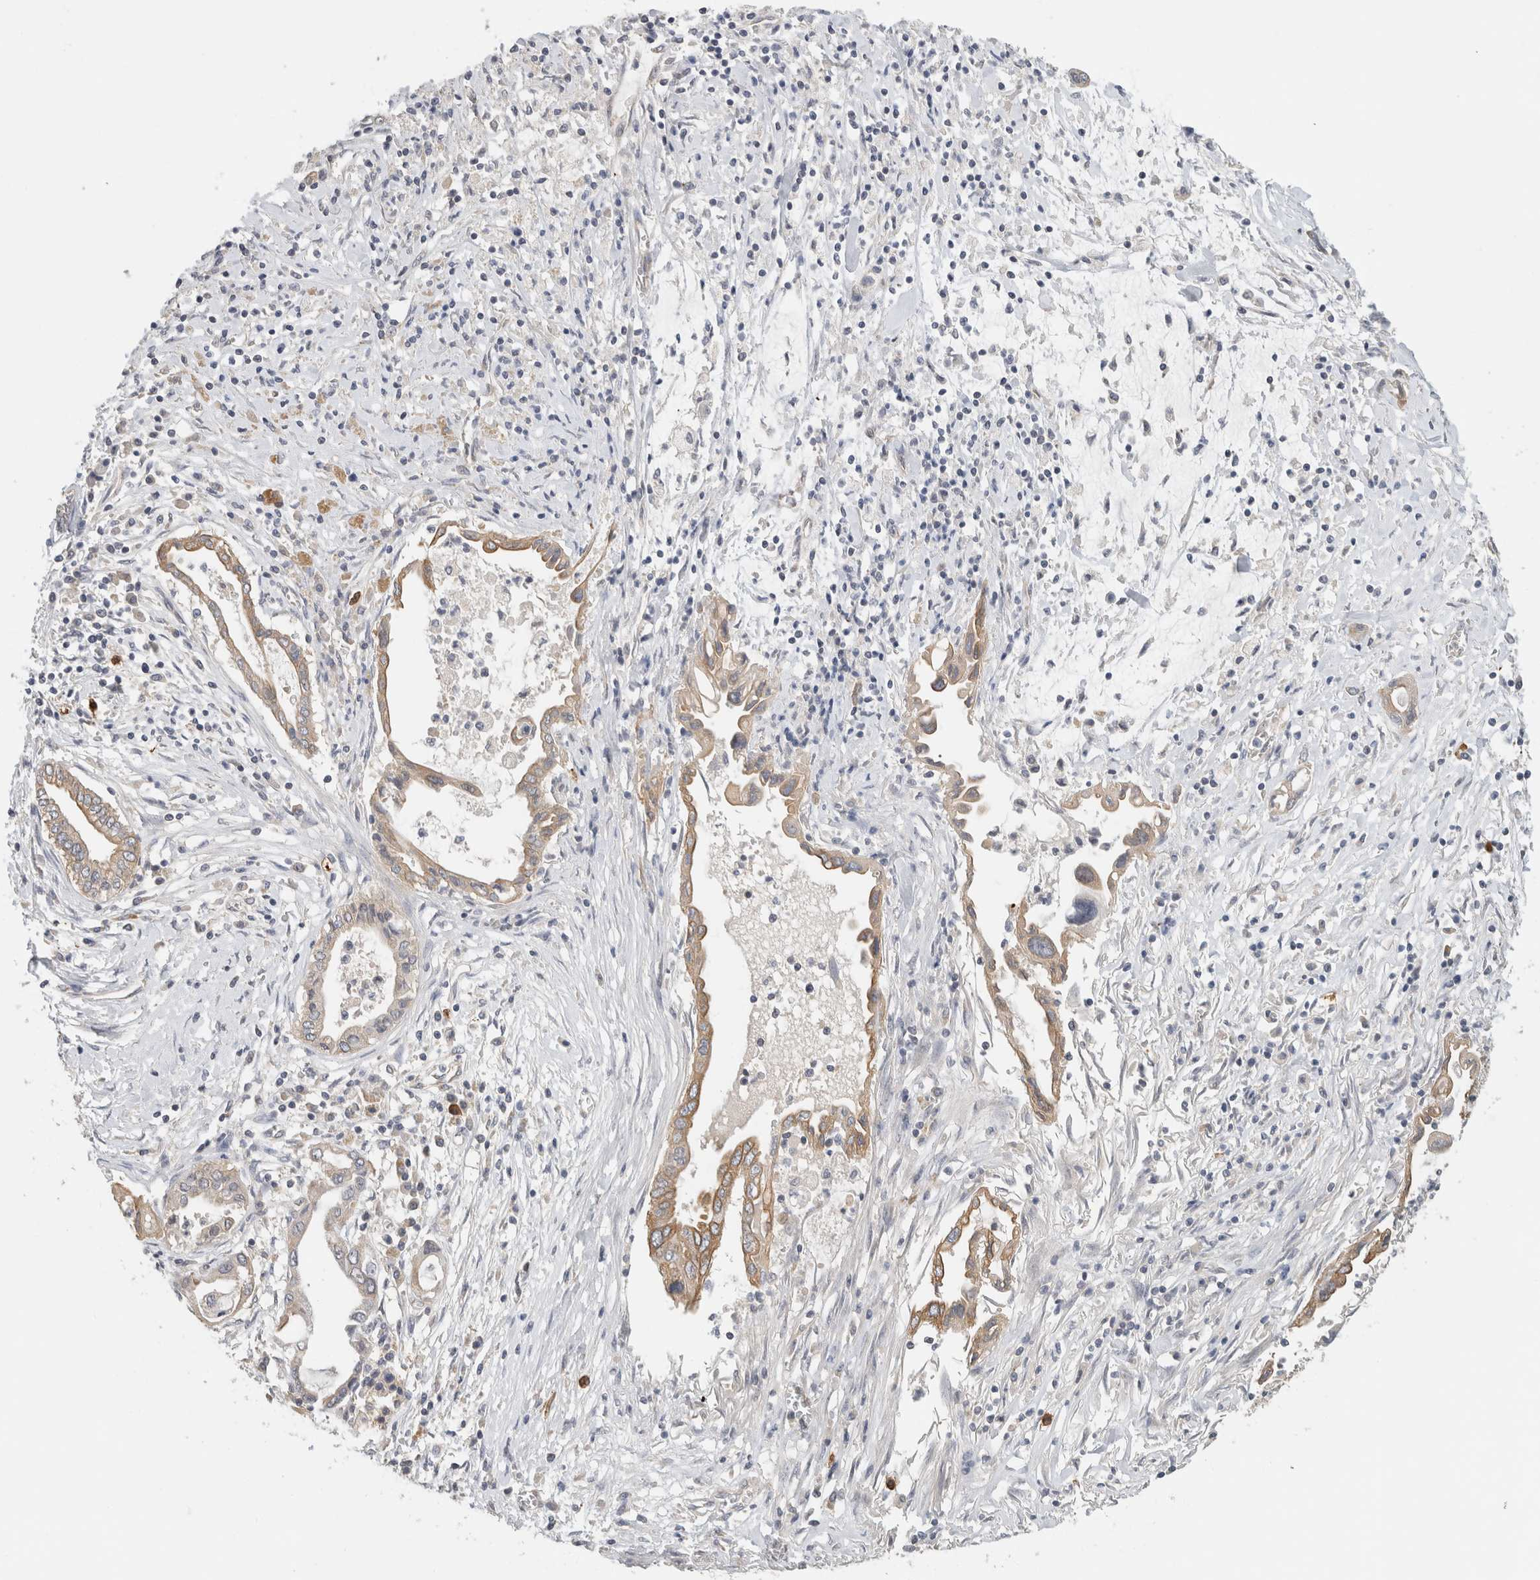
{"staining": {"intensity": "weak", "quantity": ">75%", "location": "cytoplasmic/membranous"}, "tissue": "pancreatic cancer", "cell_type": "Tumor cells", "image_type": "cancer", "snomed": [{"axis": "morphology", "description": "Adenocarcinoma, NOS"}, {"axis": "topography", "description": "Pancreas"}], "caption": "Immunohistochemical staining of pancreatic adenocarcinoma shows low levels of weak cytoplasmic/membranous protein expression in approximately >75% of tumor cells.", "gene": "PUM1", "patient": {"sex": "female", "age": 57}}